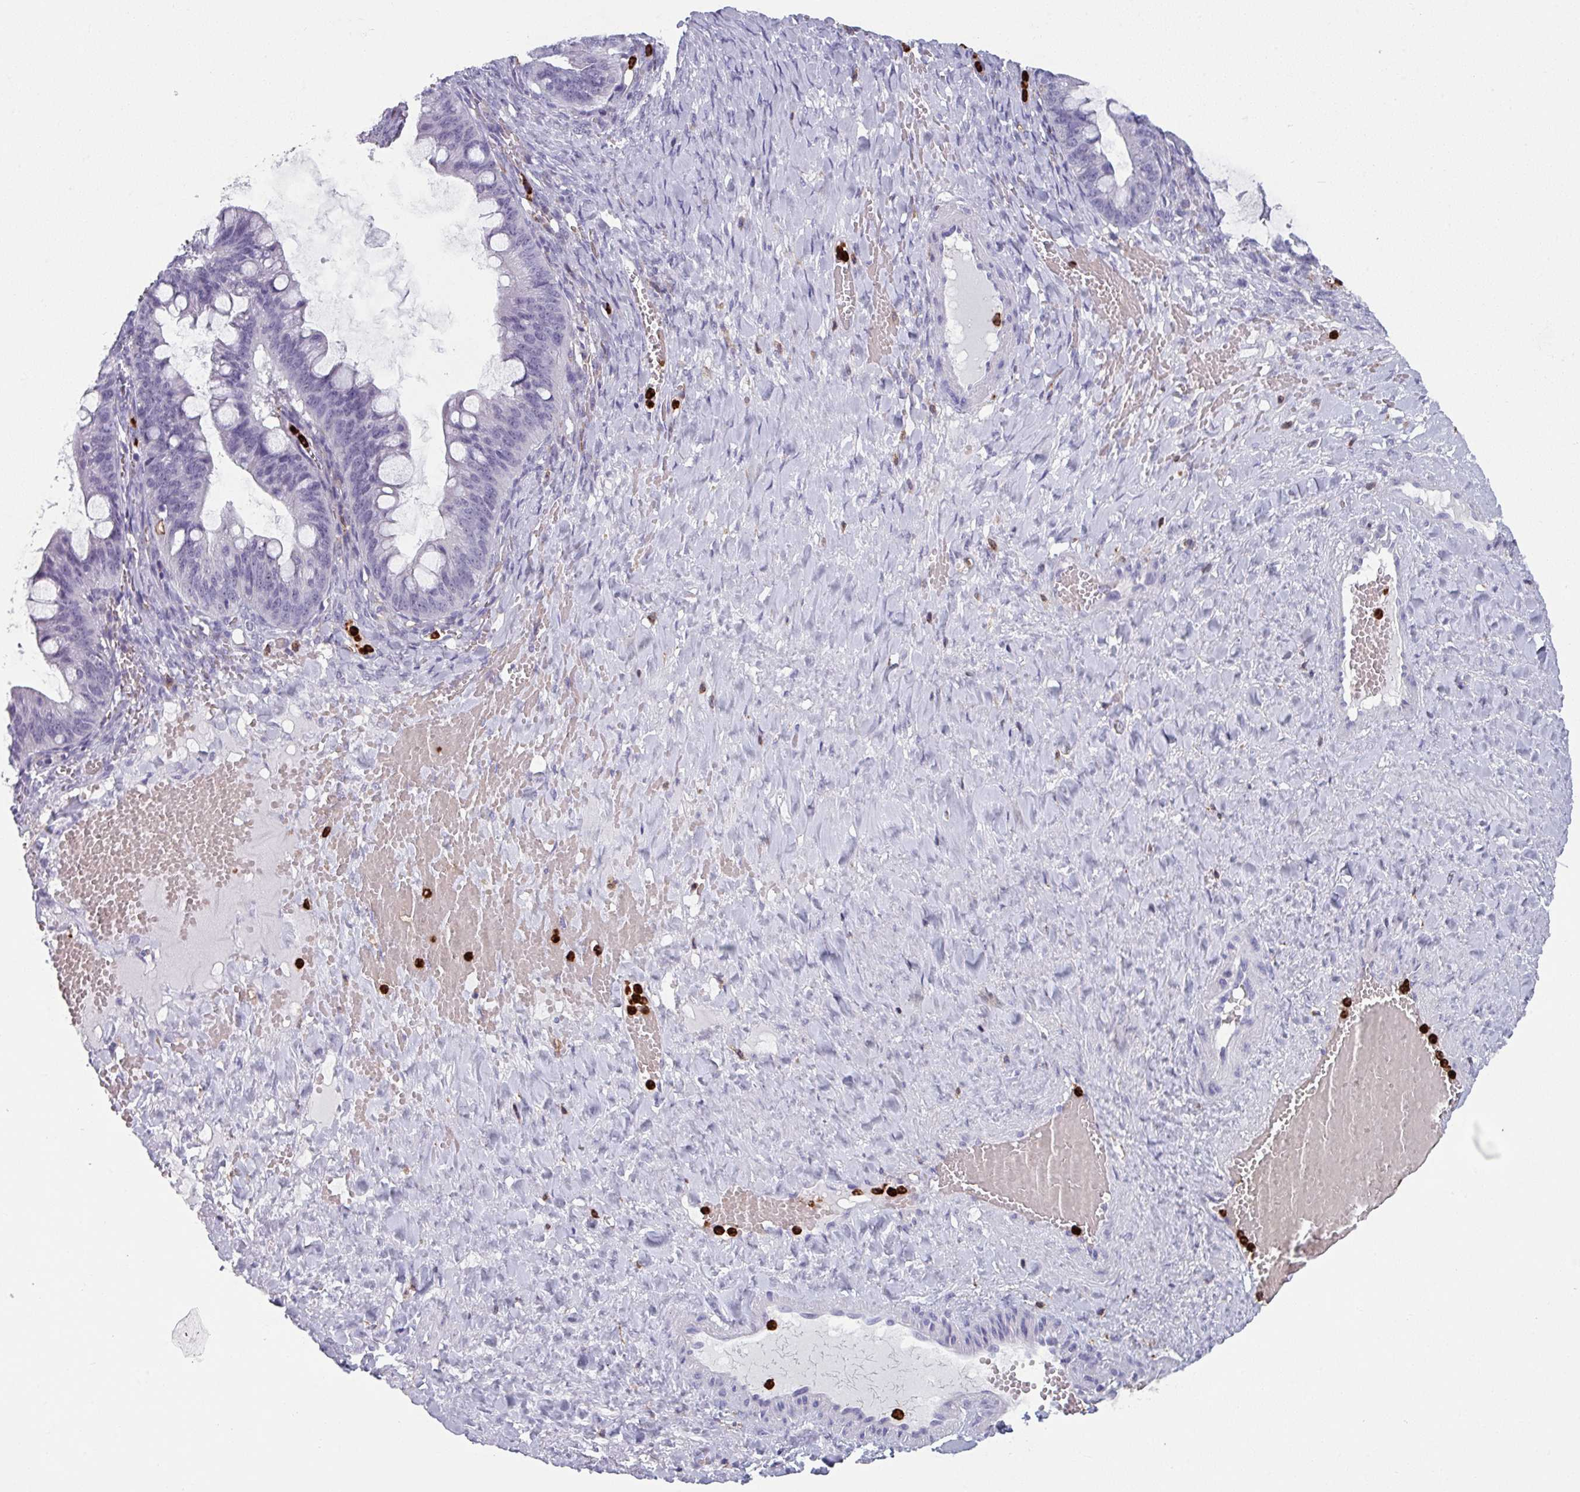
{"staining": {"intensity": "negative", "quantity": "none", "location": "none"}, "tissue": "ovarian cancer", "cell_type": "Tumor cells", "image_type": "cancer", "snomed": [{"axis": "morphology", "description": "Cystadenocarcinoma, mucinous, NOS"}, {"axis": "topography", "description": "Ovary"}], "caption": "Immunohistochemical staining of ovarian mucinous cystadenocarcinoma exhibits no significant positivity in tumor cells.", "gene": "EXOSC5", "patient": {"sex": "female", "age": 73}}